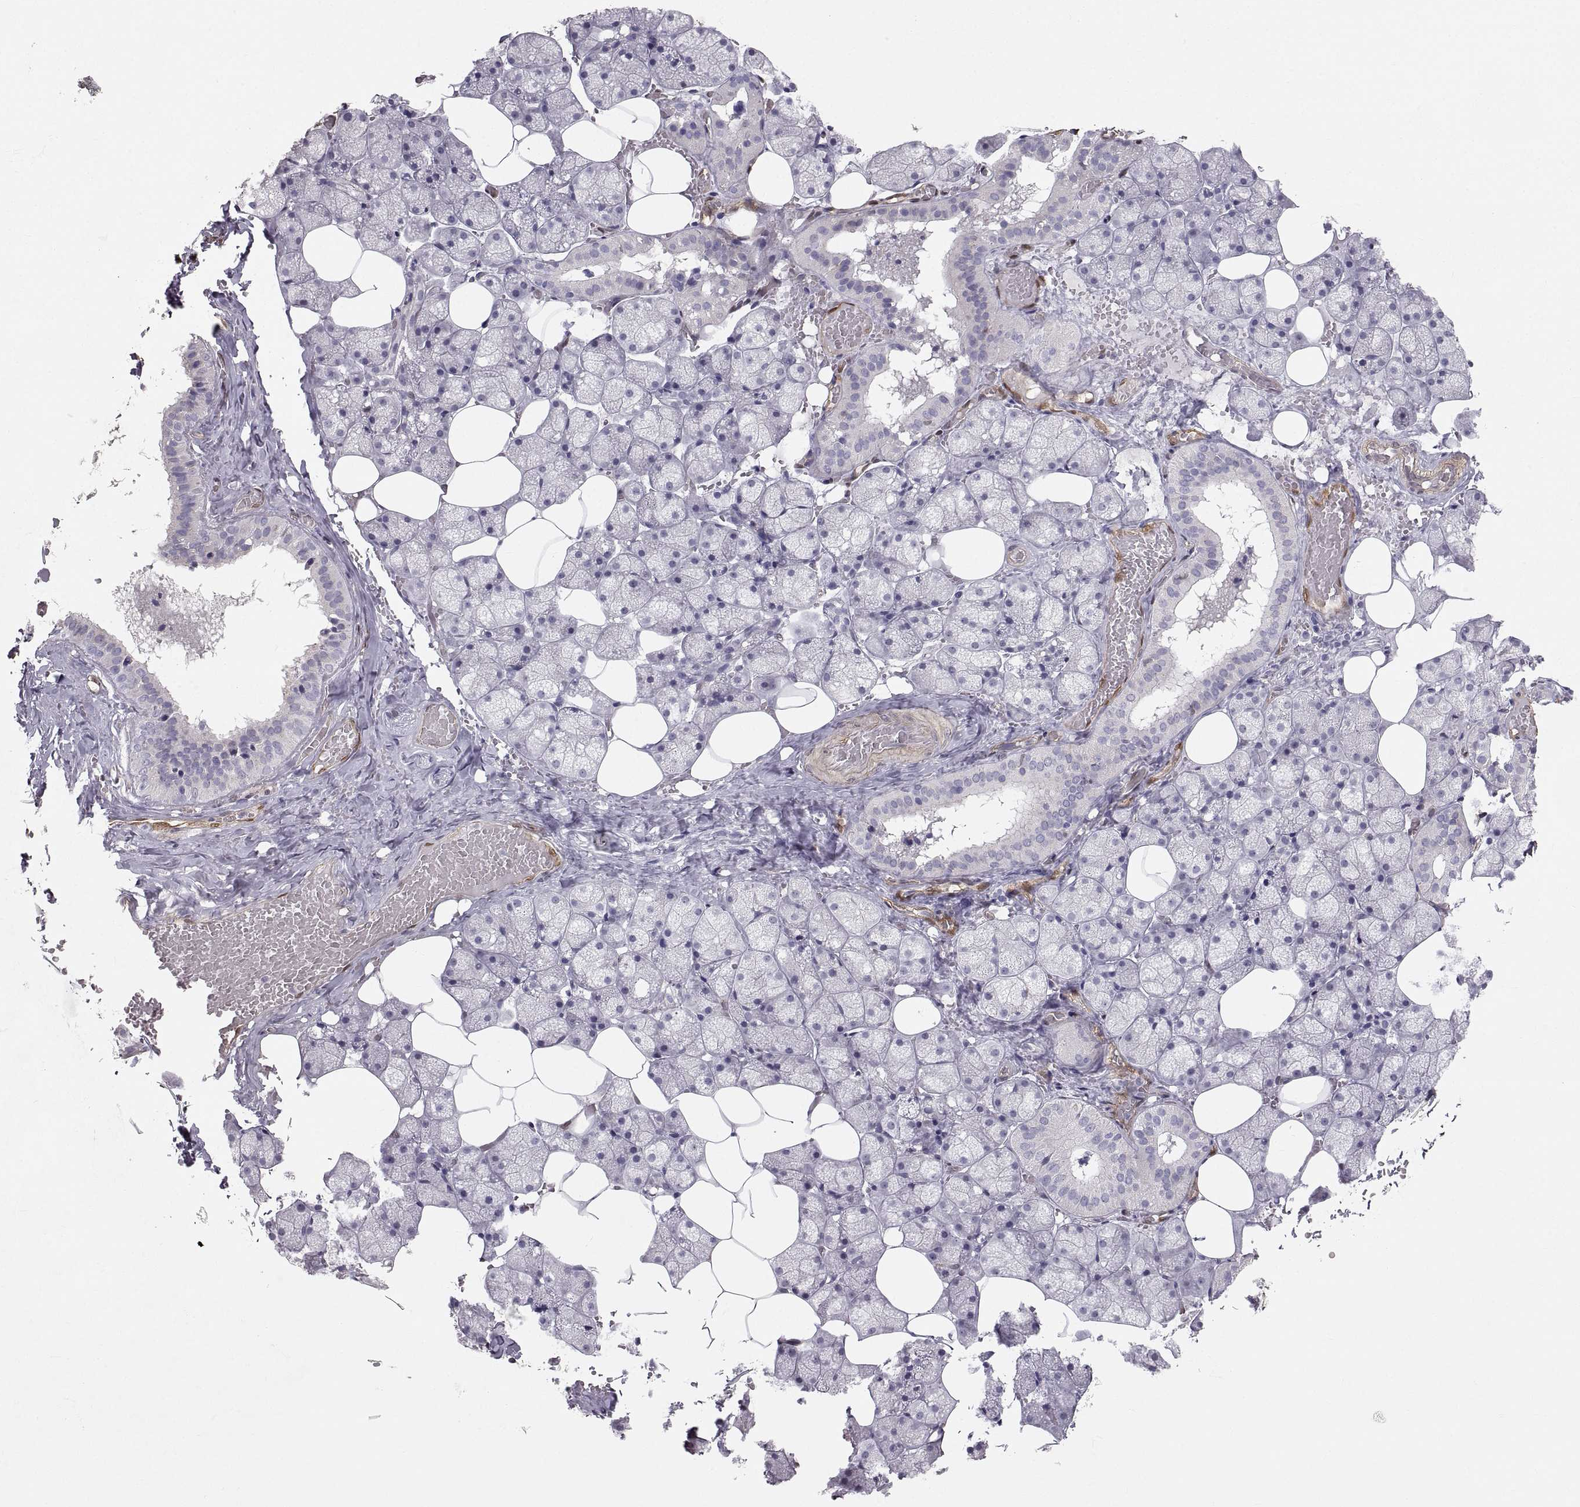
{"staining": {"intensity": "negative", "quantity": "none", "location": "none"}, "tissue": "salivary gland", "cell_type": "Glandular cells", "image_type": "normal", "snomed": [{"axis": "morphology", "description": "Normal tissue, NOS"}, {"axis": "topography", "description": "Salivary gland"}], "caption": "High magnification brightfield microscopy of unremarkable salivary gland stained with DAB (3,3'-diaminobenzidine) (brown) and counterstained with hematoxylin (blue): glandular cells show no significant expression. (Immunohistochemistry, brightfield microscopy, high magnification).", "gene": "PGM5", "patient": {"sex": "male", "age": 38}}